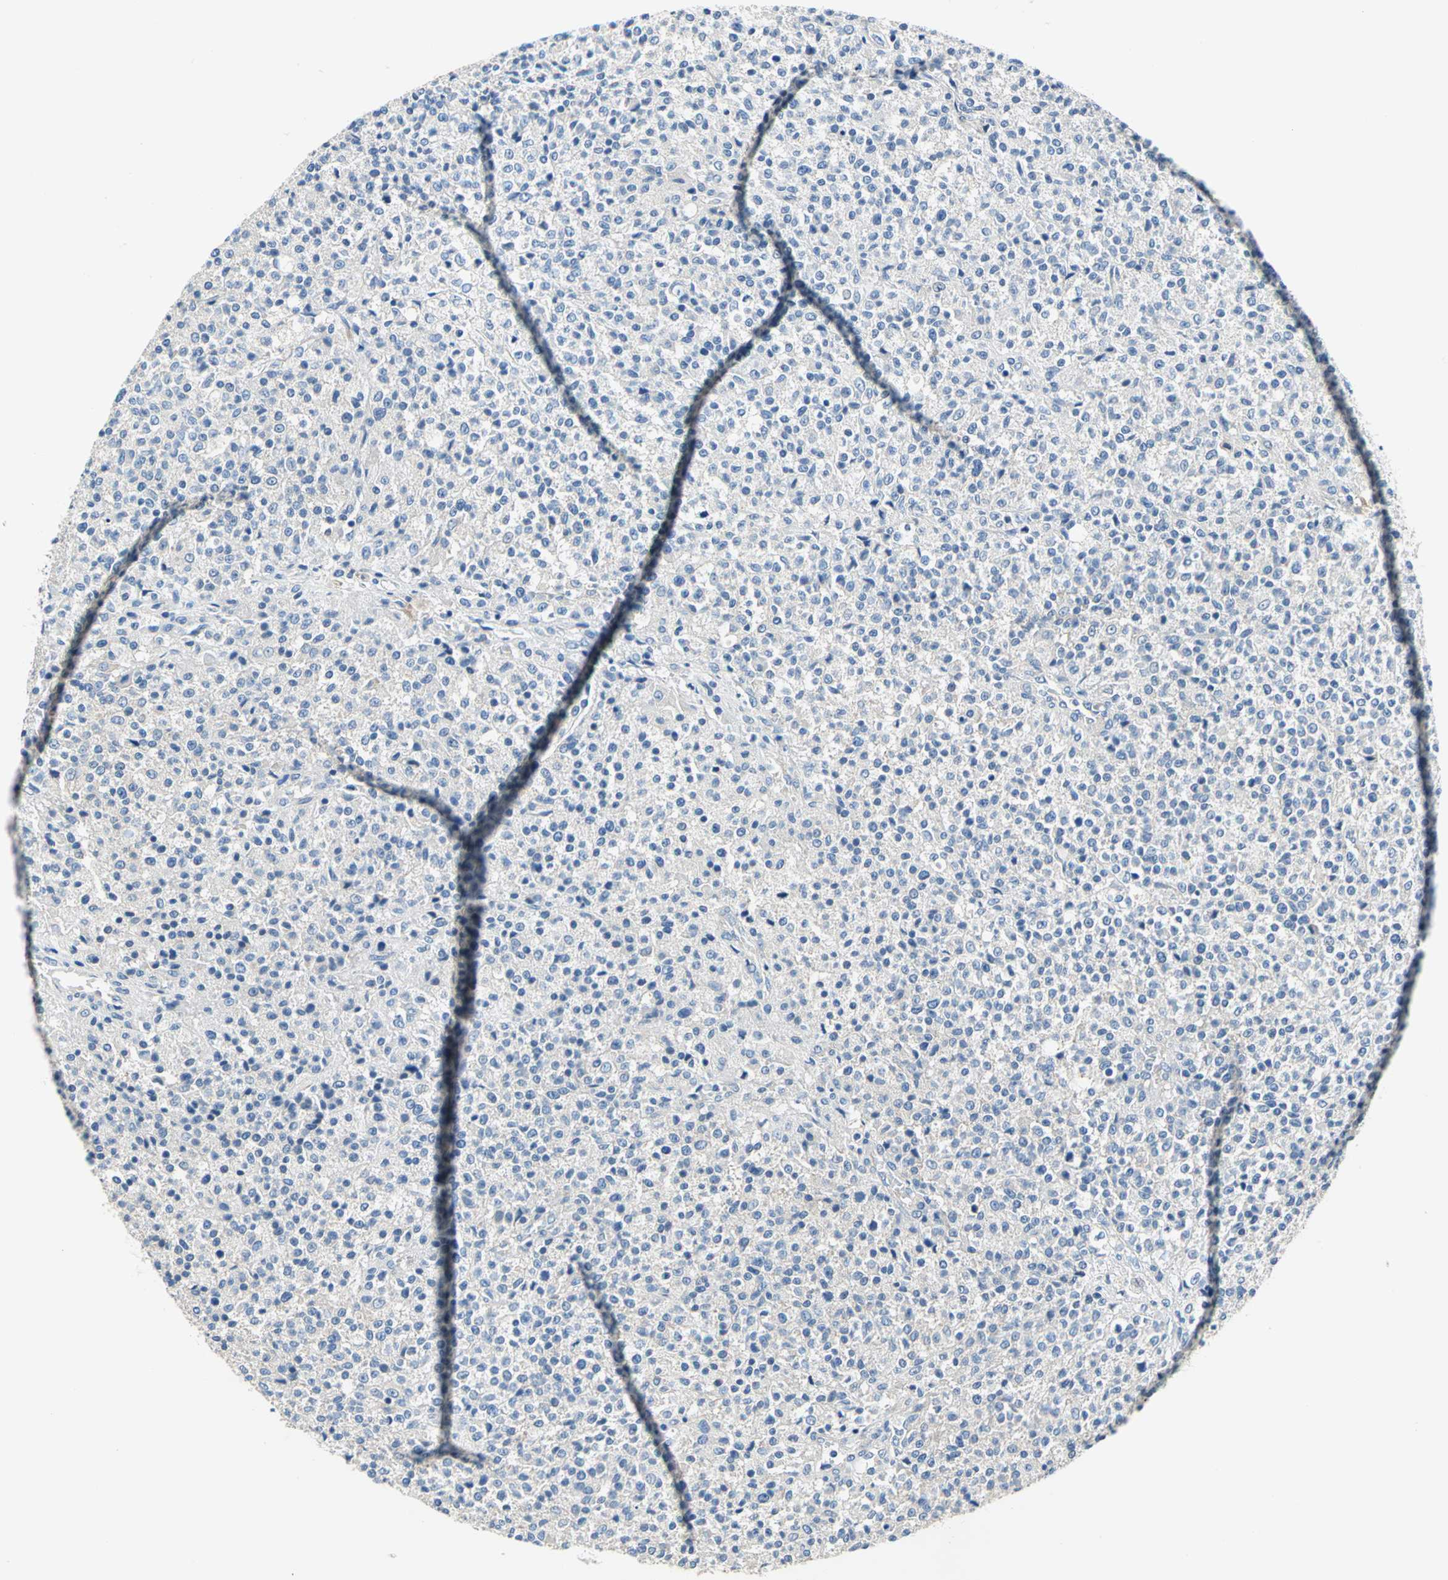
{"staining": {"intensity": "negative", "quantity": "none", "location": "none"}, "tissue": "testis cancer", "cell_type": "Tumor cells", "image_type": "cancer", "snomed": [{"axis": "morphology", "description": "Seminoma, NOS"}, {"axis": "topography", "description": "Testis"}], "caption": "Immunohistochemistry (IHC) histopathology image of seminoma (testis) stained for a protein (brown), which reveals no expression in tumor cells.", "gene": "TRIM25", "patient": {"sex": "male", "age": 59}}